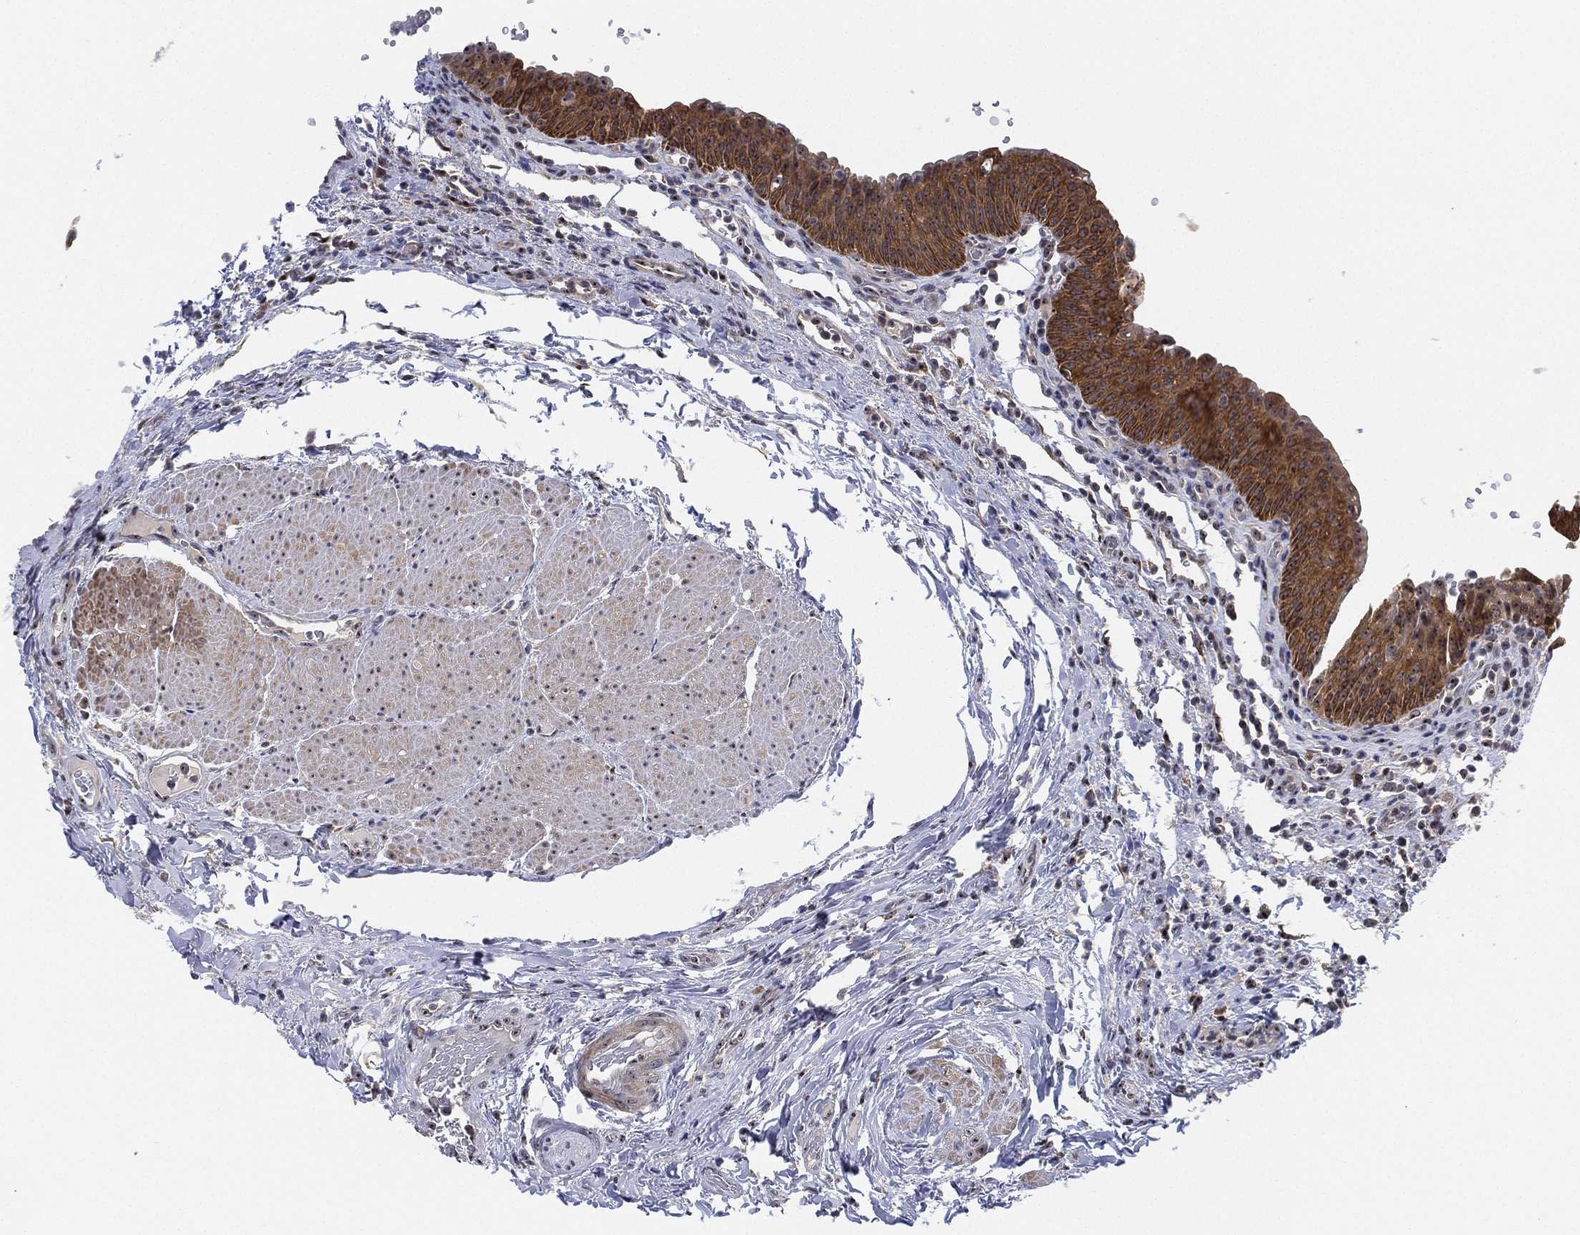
{"staining": {"intensity": "strong", "quantity": ">75%", "location": "cytoplasmic/membranous"}, "tissue": "urinary bladder", "cell_type": "Urothelial cells", "image_type": "normal", "snomed": [{"axis": "morphology", "description": "Normal tissue, NOS"}, {"axis": "topography", "description": "Urinary bladder"}], "caption": "Immunohistochemistry (IHC) histopathology image of normal urinary bladder: urinary bladder stained using IHC demonstrates high levels of strong protein expression localized specifically in the cytoplasmic/membranous of urothelial cells, appearing as a cytoplasmic/membranous brown color.", "gene": "PPP1R16B", "patient": {"sex": "male", "age": 66}}